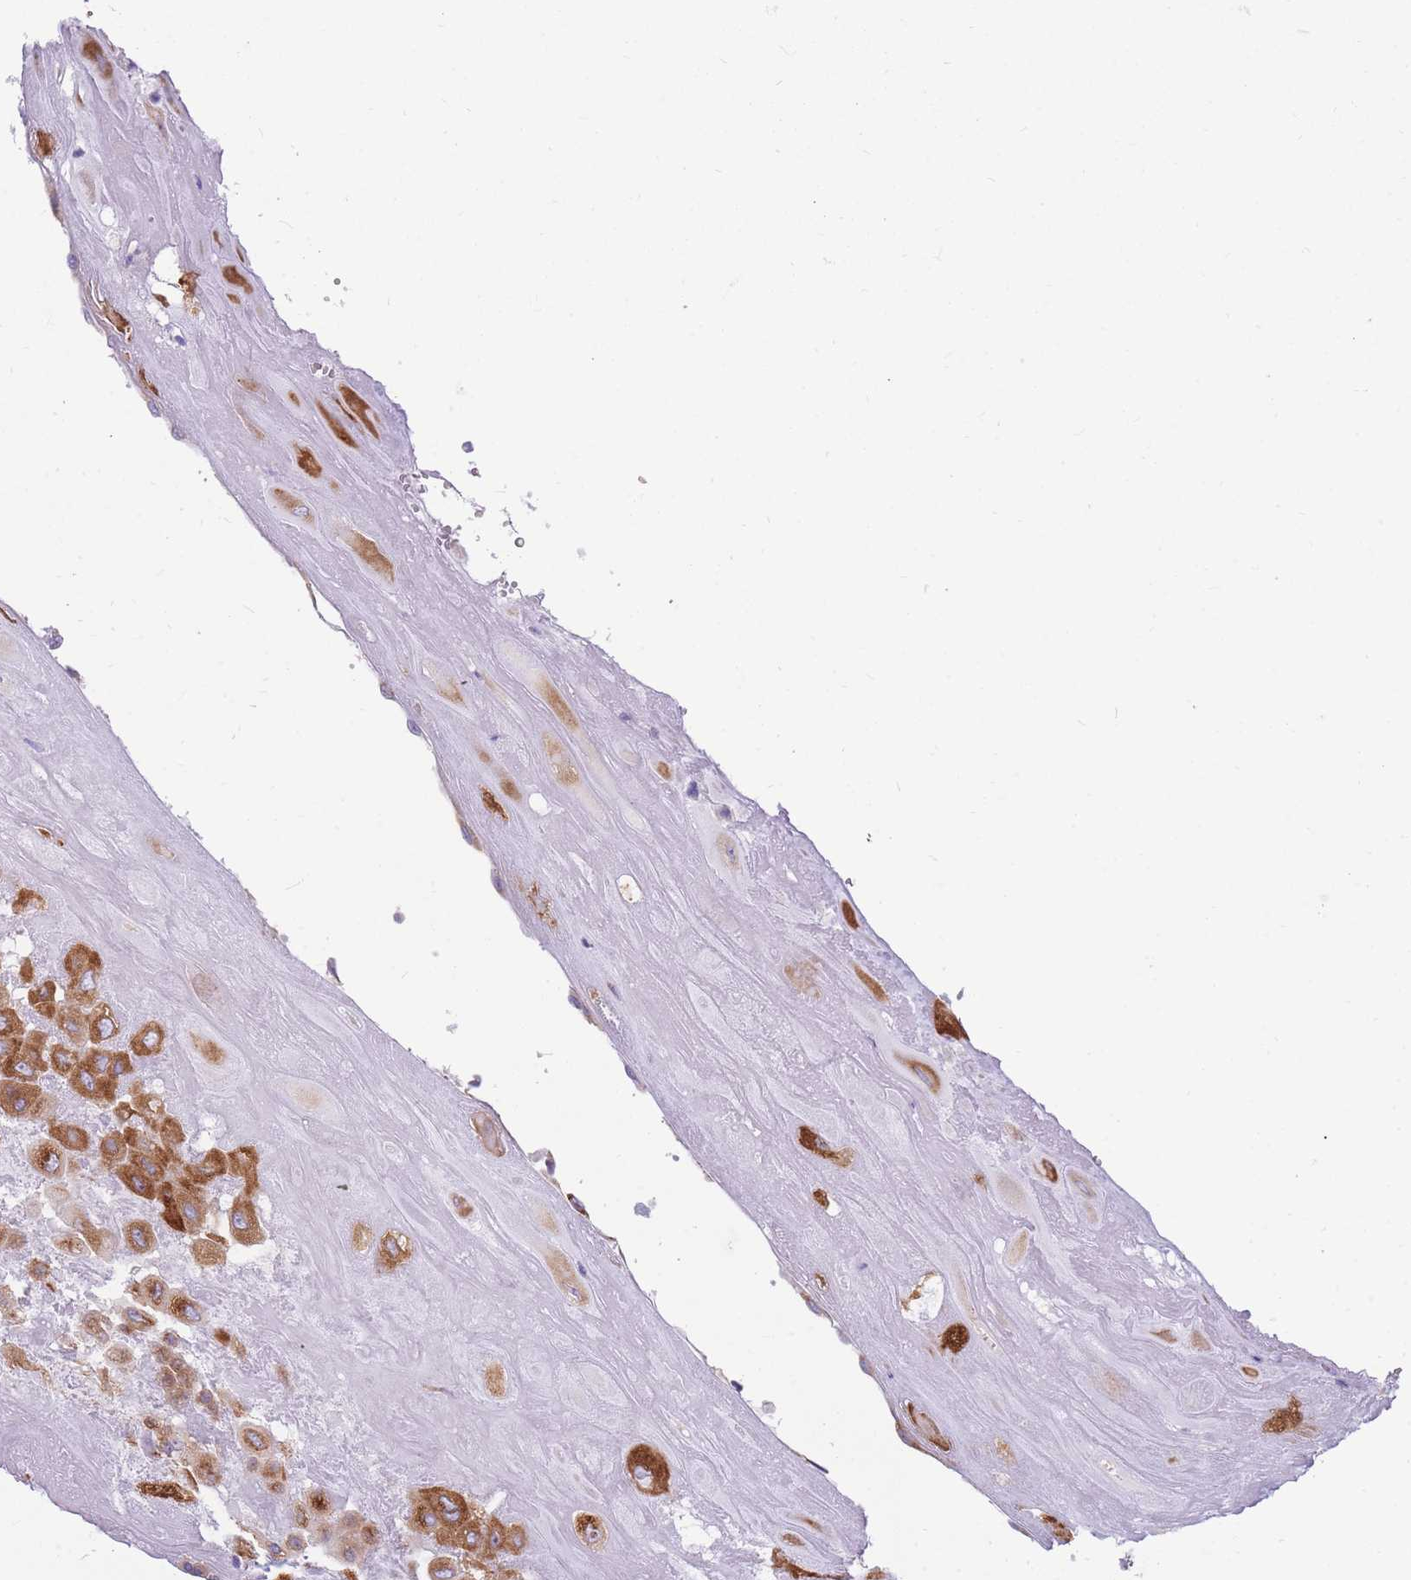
{"staining": {"intensity": "strong", "quantity": ">75%", "location": "cytoplasmic/membranous"}, "tissue": "placenta", "cell_type": "Decidual cells", "image_type": "normal", "snomed": [{"axis": "morphology", "description": "Normal tissue, NOS"}, {"axis": "topography", "description": "Placenta"}], "caption": "A high amount of strong cytoplasmic/membranous positivity is identified in approximately >75% of decidual cells in normal placenta.", "gene": "TPSAB1", "patient": {"sex": "female", "age": 32}}